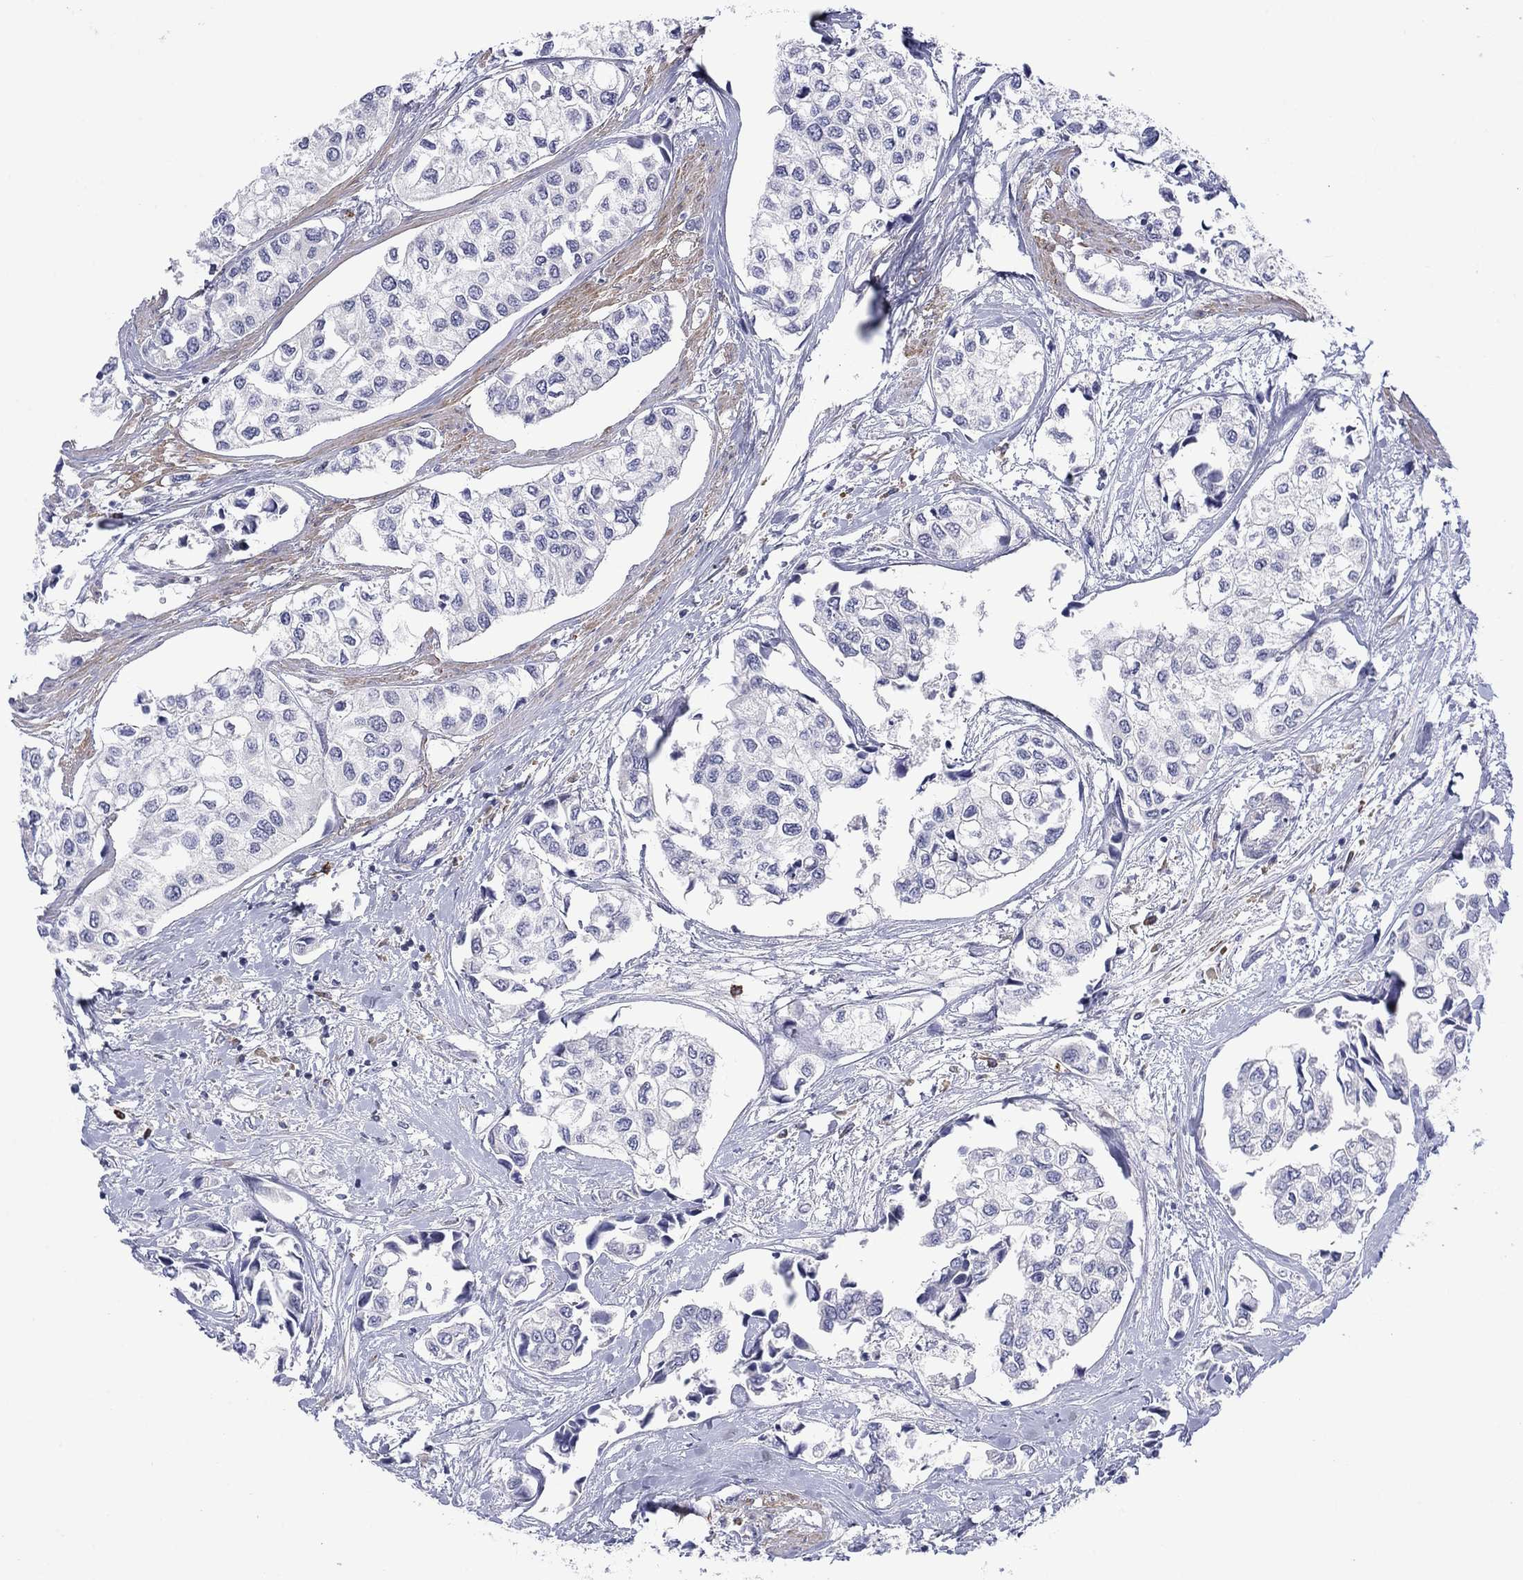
{"staining": {"intensity": "negative", "quantity": "none", "location": "none"}, "tissue": "urothelial cancer", "cell_type": "Tumor cells", "image_type": "cancer", "snomed": [{"axis": "morphology", "description": "Urothelial carcinoma, High grade"}, {"axis": "topography", "description": "Urinary bladder"}], "caption": "Urothelial carcinoma (high-grade) was stained to show a protein in brown. There is no significant staining in tumor cells.", "gene": "MTRFR", "patient": {"sex": "male", "age": 73}}